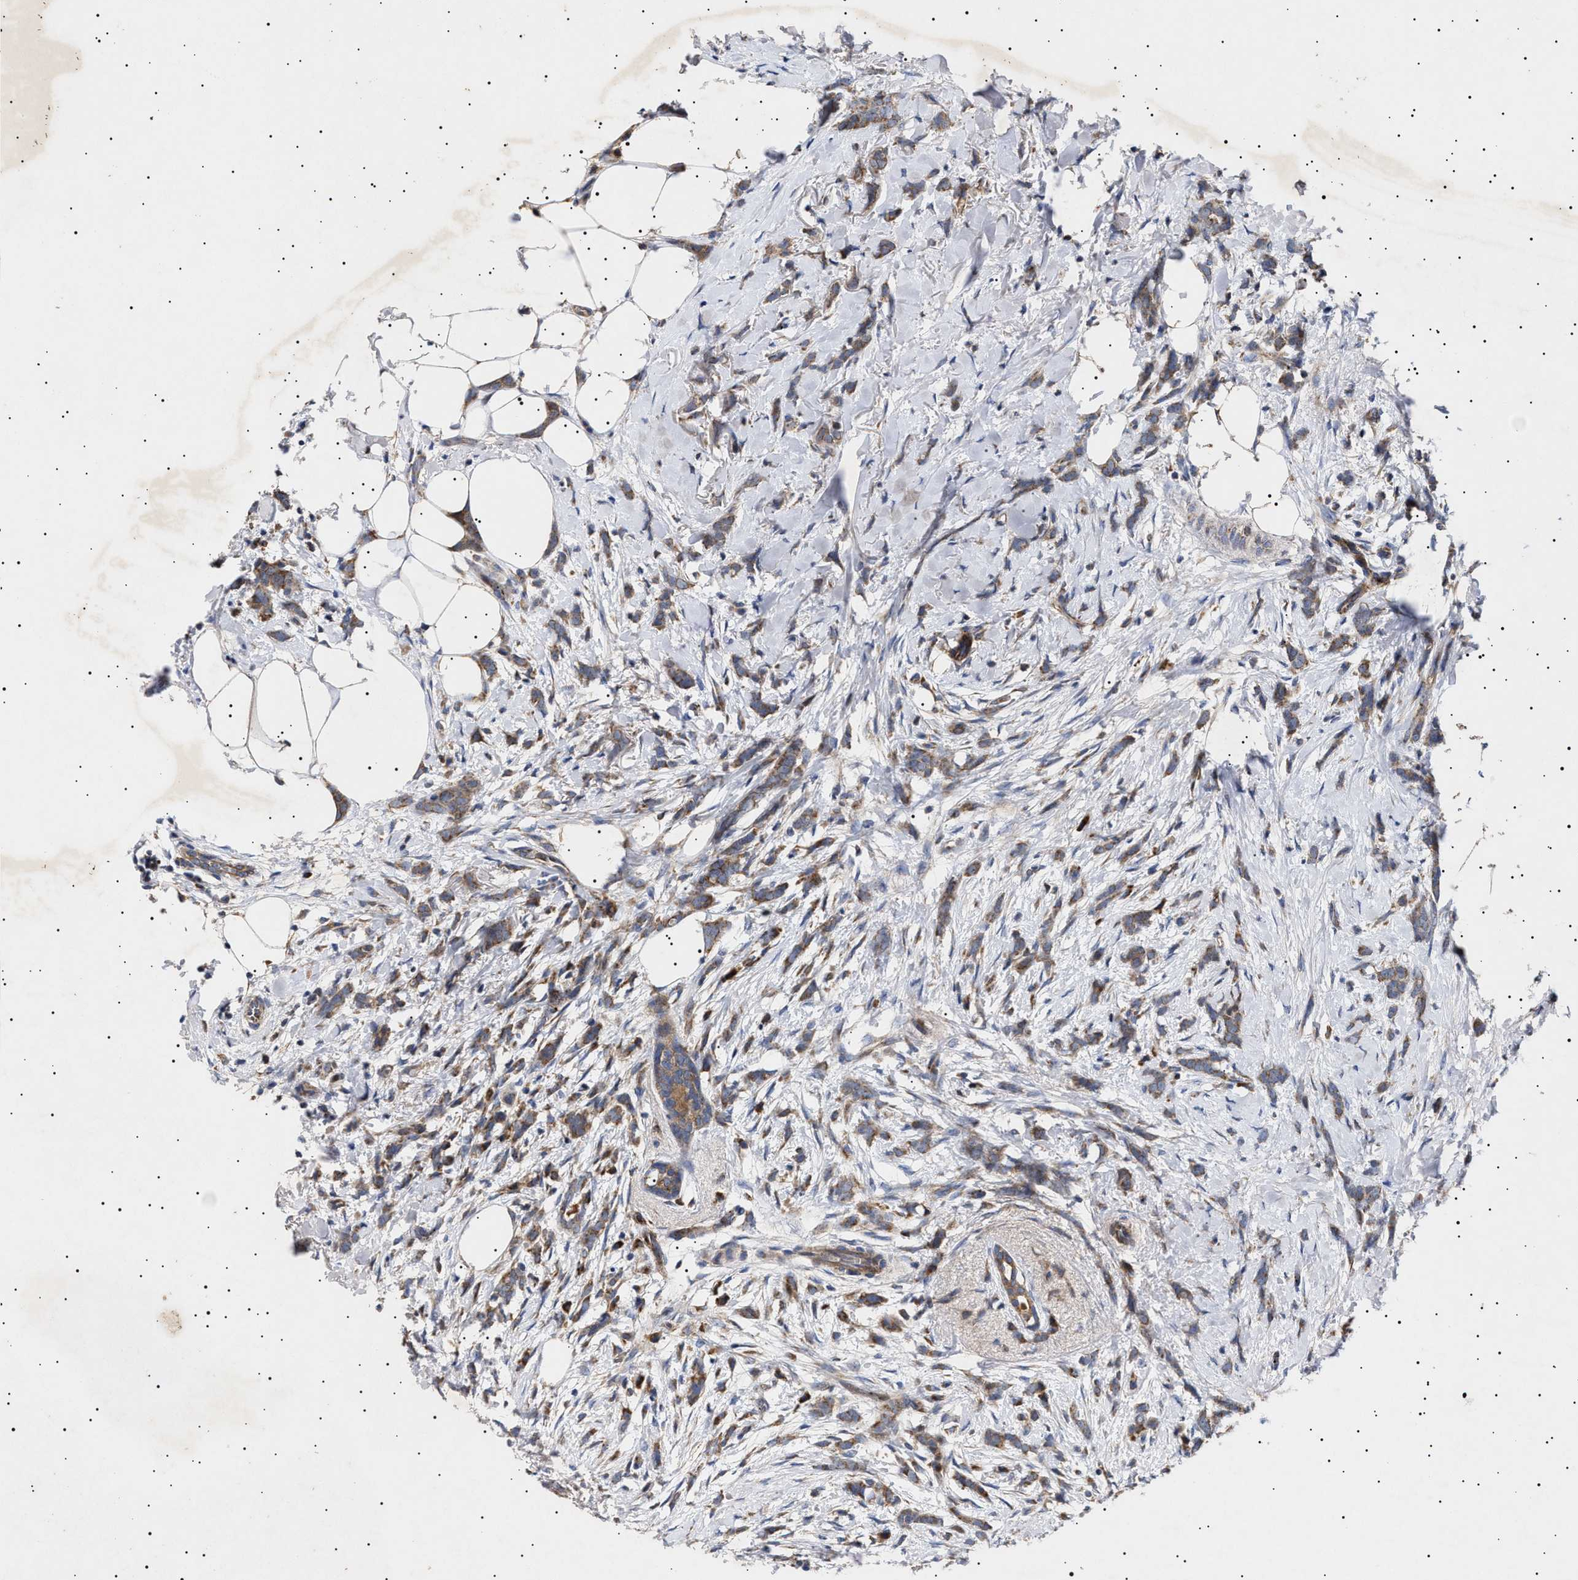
{"staining": {"intensity": "weak", "quantity": ">75%", "location": "cytoplasmic/membranous"}, "tissue": "breast cancer", "cell_type": "Tumor cells", "image_type": "cancer", "snomed": [{"axis": "morphology", "description": "Lobular carcinoma, in situ"}, {"axis": "morphology", "description": "Lobular carcinoma"}, {"axis": "topography", "description": "Breast"}], "caption": "There is low levels of weak cytoplasmic/membranous staining in tumor cells of breast cancer (lobular carcinoma), as demonstrated by immunohistochemical staining (brown color).", "gene": "MRPL10", "patient": {"sex": "female", "age": 41}}